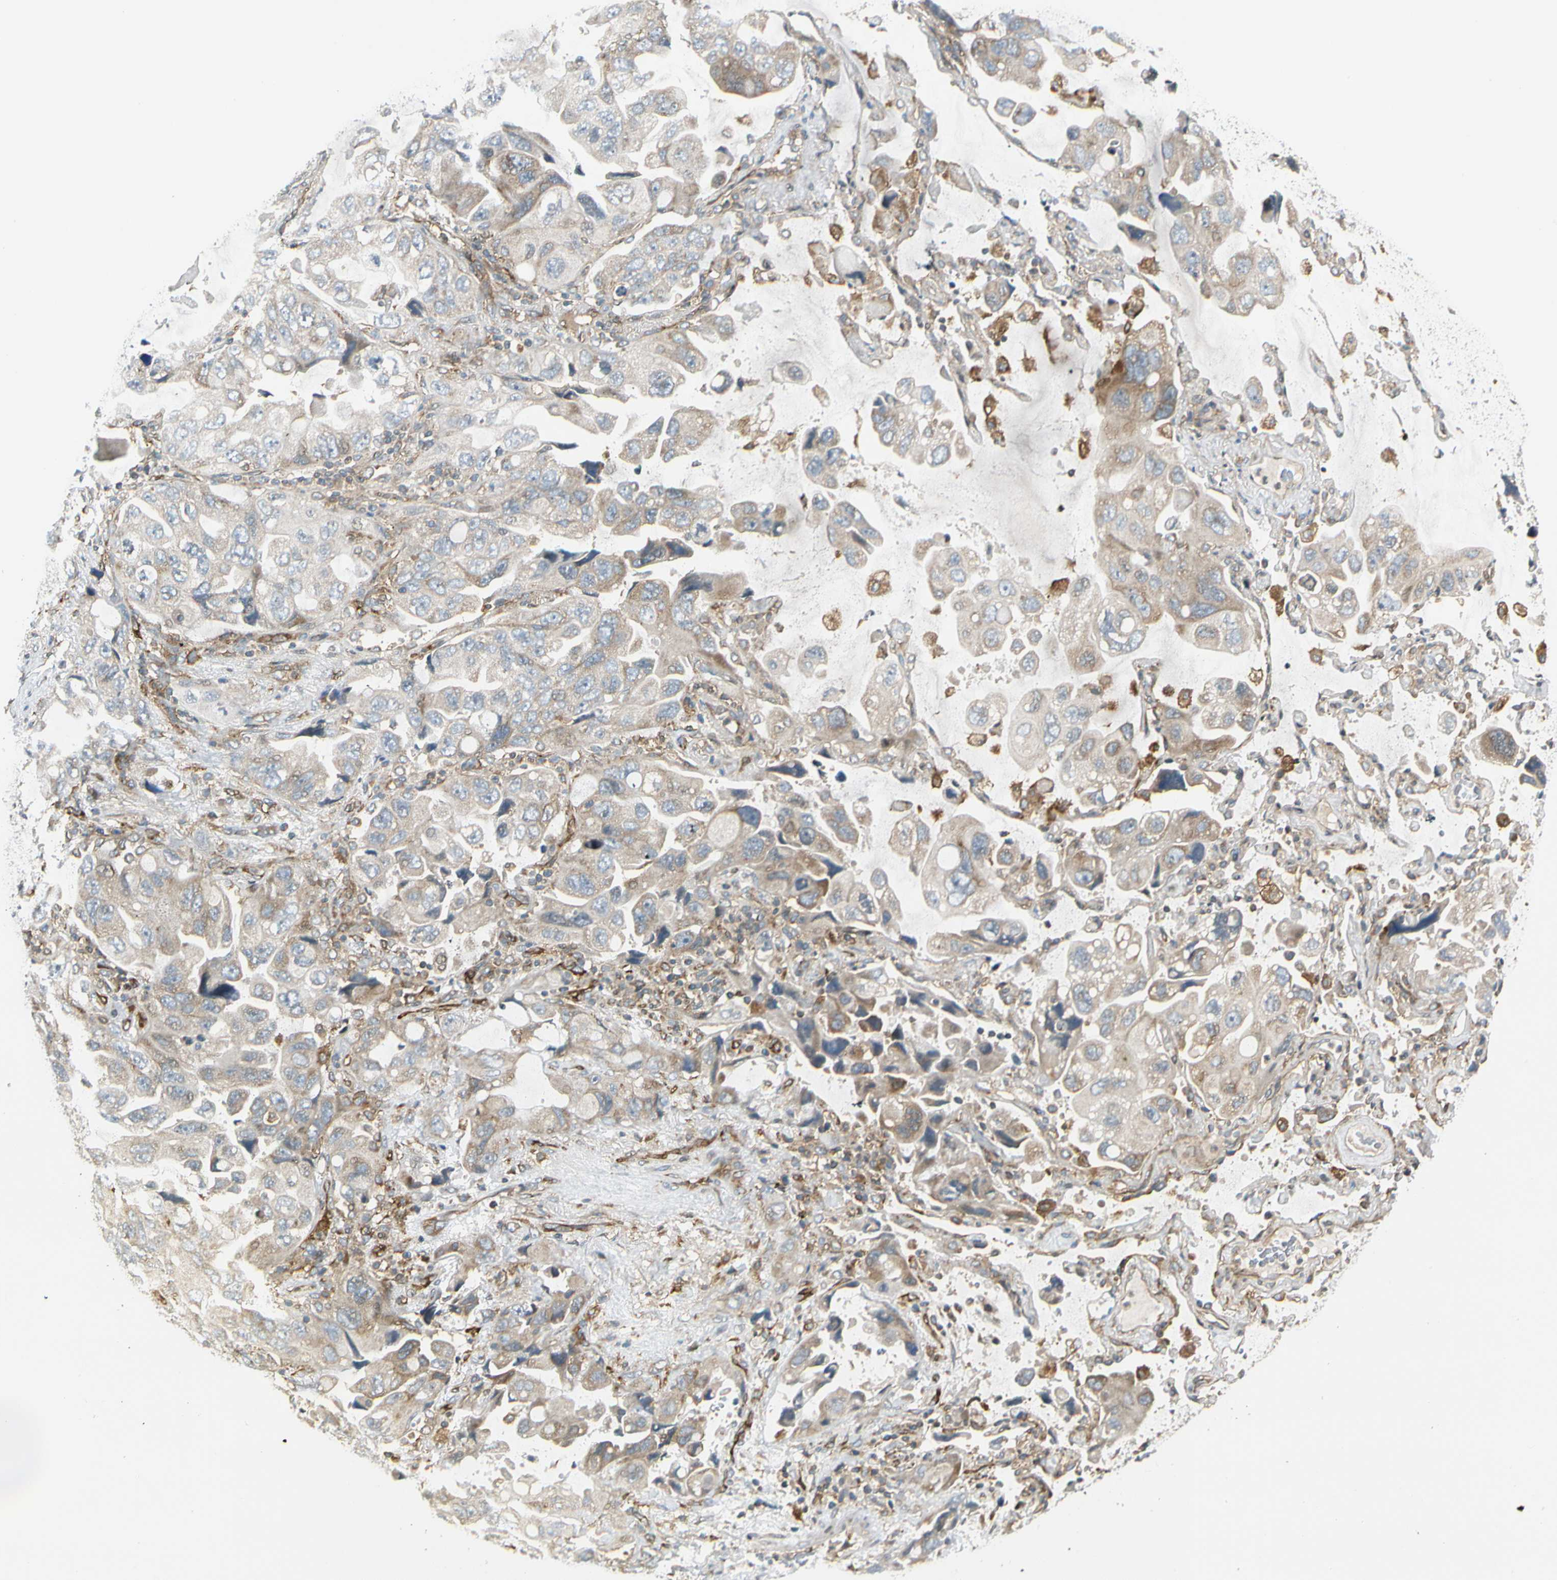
{"staining": {"intensity": "weak", "quantity": ">75%", "location": "cytoplasmic/membranous"}, "tissue": "lung cancer", "cell_type": "Tumor cells", "image_type": "cancer", "snomed": [{"axis": "morphology", "description": "Squamous cell carcinoma, NOS"}, {"axis": "topography", "description": "Lung"}], "caption": "A brown stain shows weak cytoplasmic/membranous expression of a protein in human squamous cell carcinoma (lung) tumor cells. The staining was performed using DAB (3,3'-diaminobenzidine), with brown indicating positive protein expression. Nuclei are stained blue with hematoxylin.", "gene": "TRIO", "patient": {"sex": "female", "age": 73}}